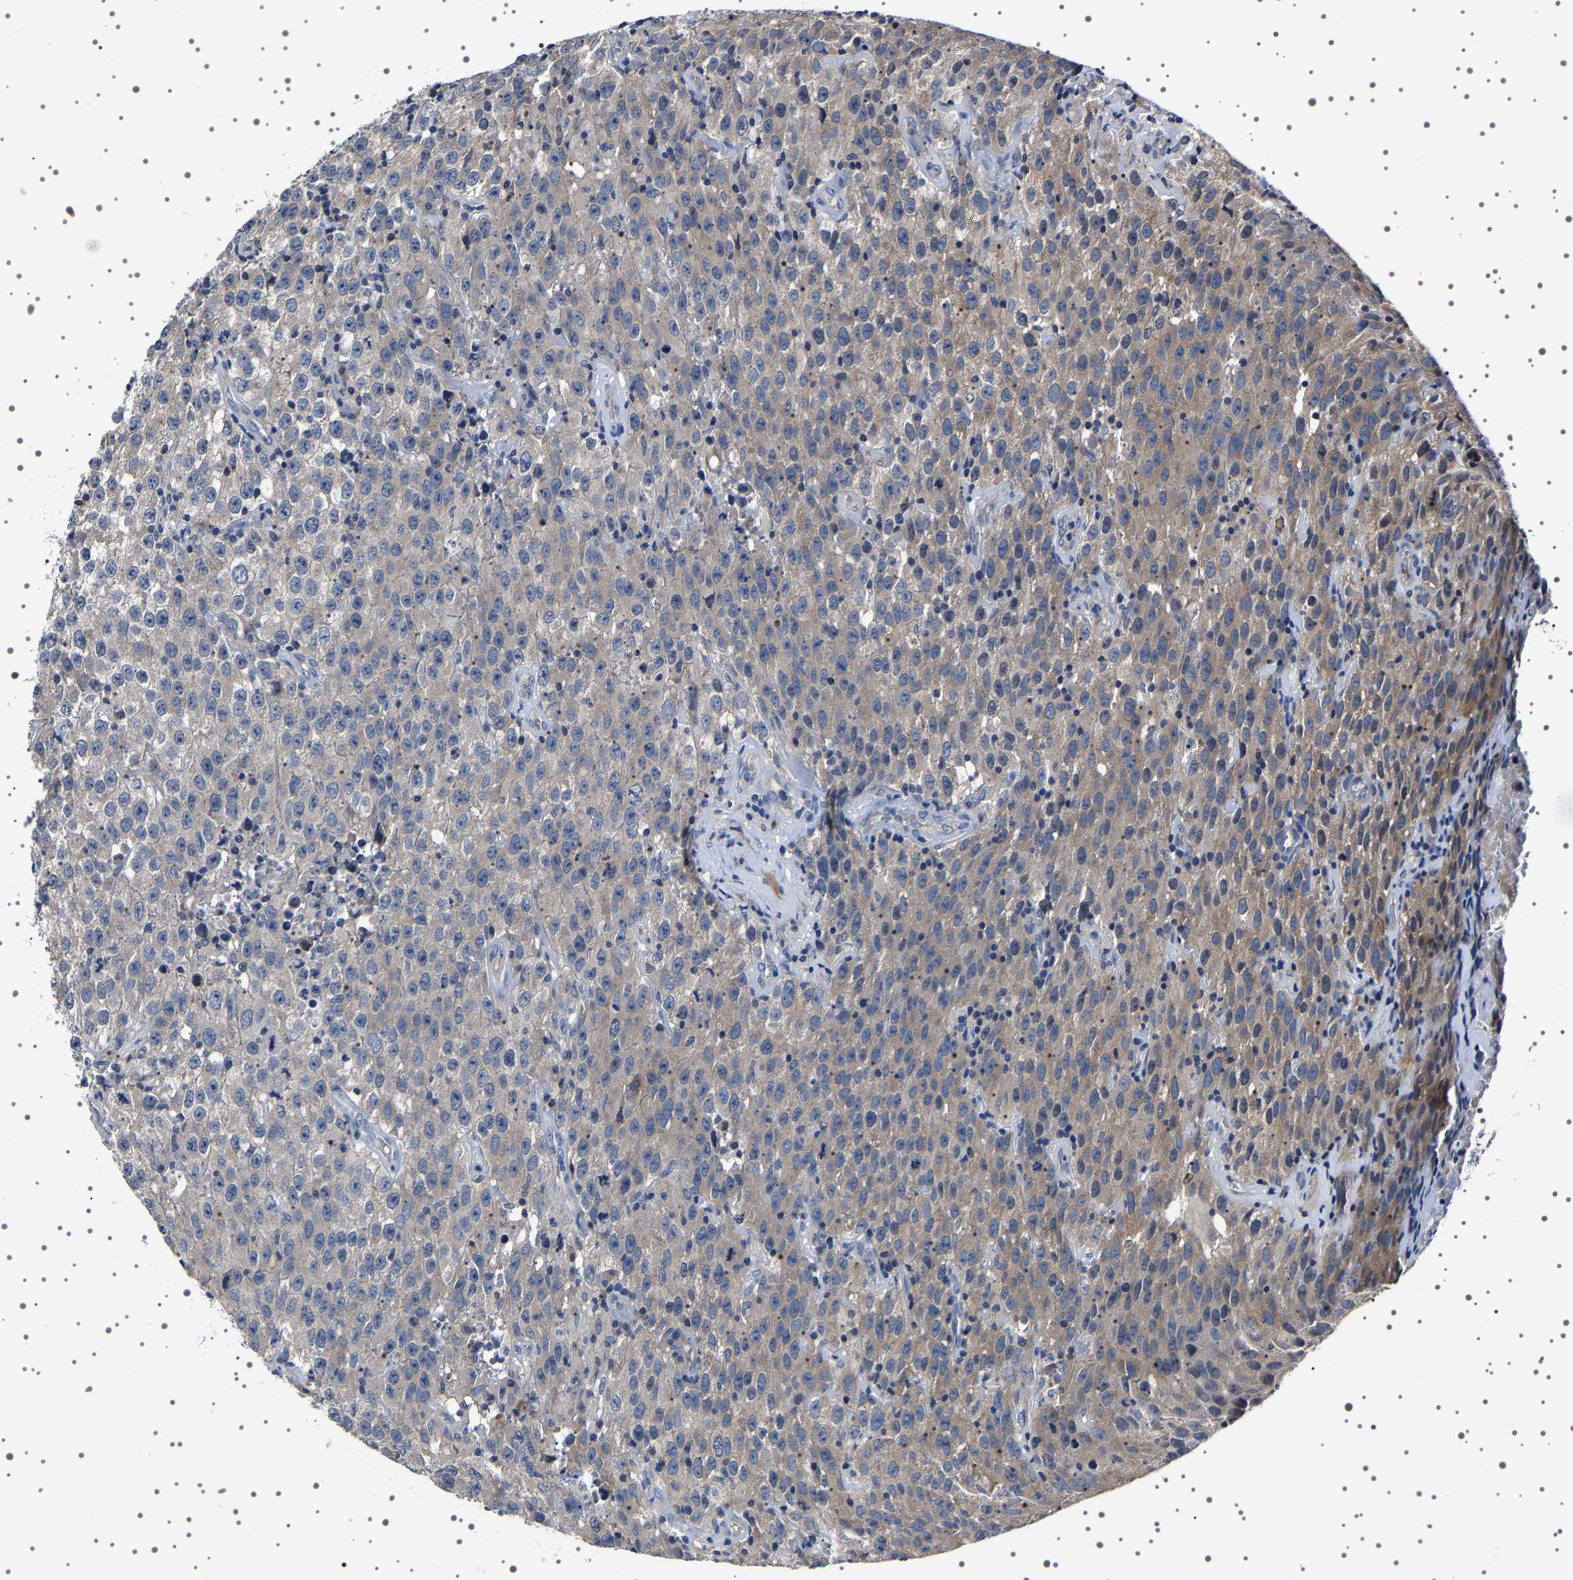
{"staining": {"intensity": "weak", "quantity": "25%-75%", "location": "cytoplasmic/membranous"}, "tissue": "testis cancer", "cell_type": "Tumor cells", "image_type": "cancer", "snomed": [{"axis": "morphology", "description": "Seminoma, NOS"}, {"axis": "topography", "description": "Testis"}], "caption": "Weak cytoplasmic/membranous staining for a protein is seen in about 25%-75% of tumor cells of testis seminoma using immunohistochemistry (IHC).", "gene": "TARBP1", "patient": {"sex": "male", "age": 52}}